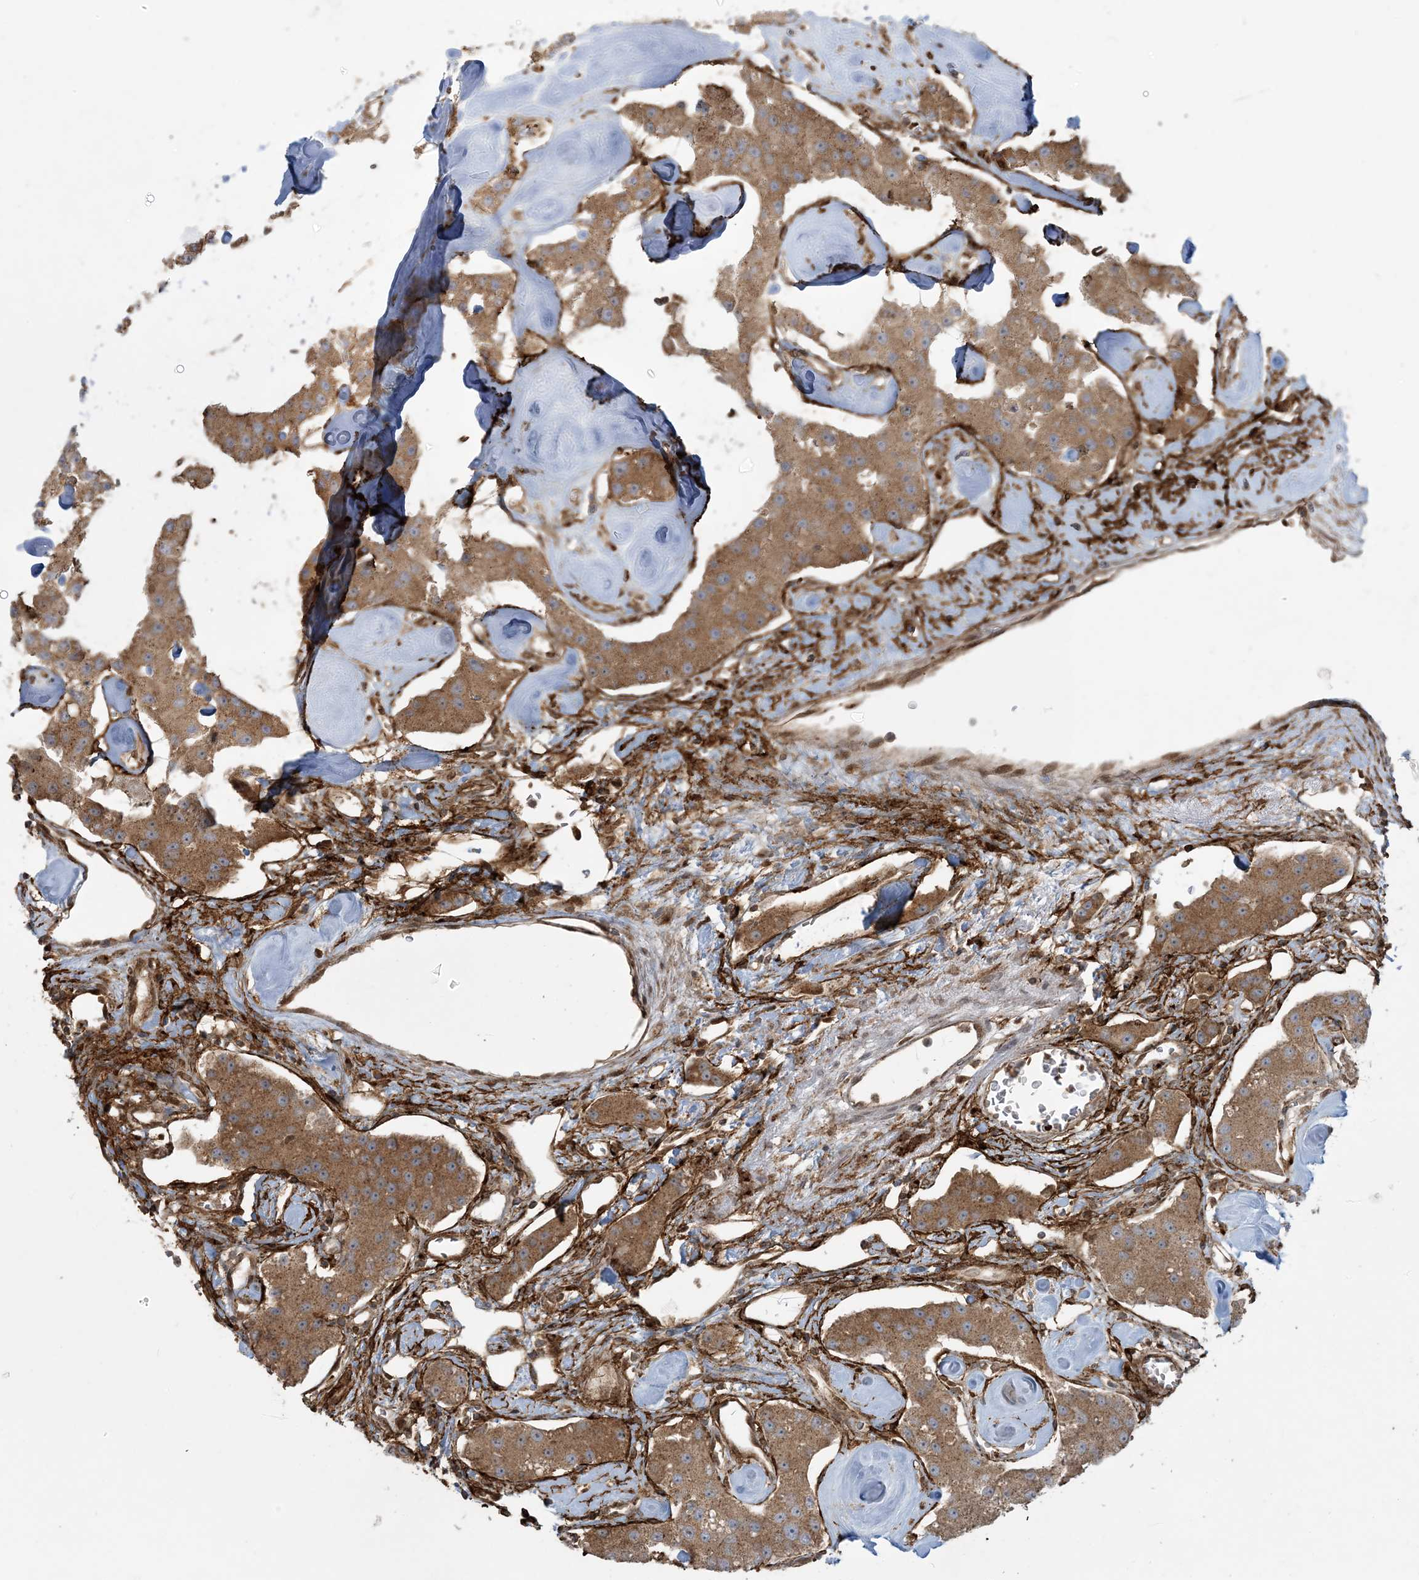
{"staining": {"intensity": "moderate", "quantity": ">75%", "location": "cytoplasmic/membranous"}, "tissue": "carcinoid", "cell_type": "Tumor cells", "image_type": "cancer", "snomed": [{"axis": "morphology", "description": "Carcinoid, malignant, NOS"}, {"axis": "topography", "description": "Pancreas"}], "caption": "Protein expression analysis of carcinoid (malignant) exhibits moderate cytoplasmic/membranous expression in approximately >75% of tumor cells.", "gene": "ABCF3", "patient": {"sex": "male", "age": 41}}